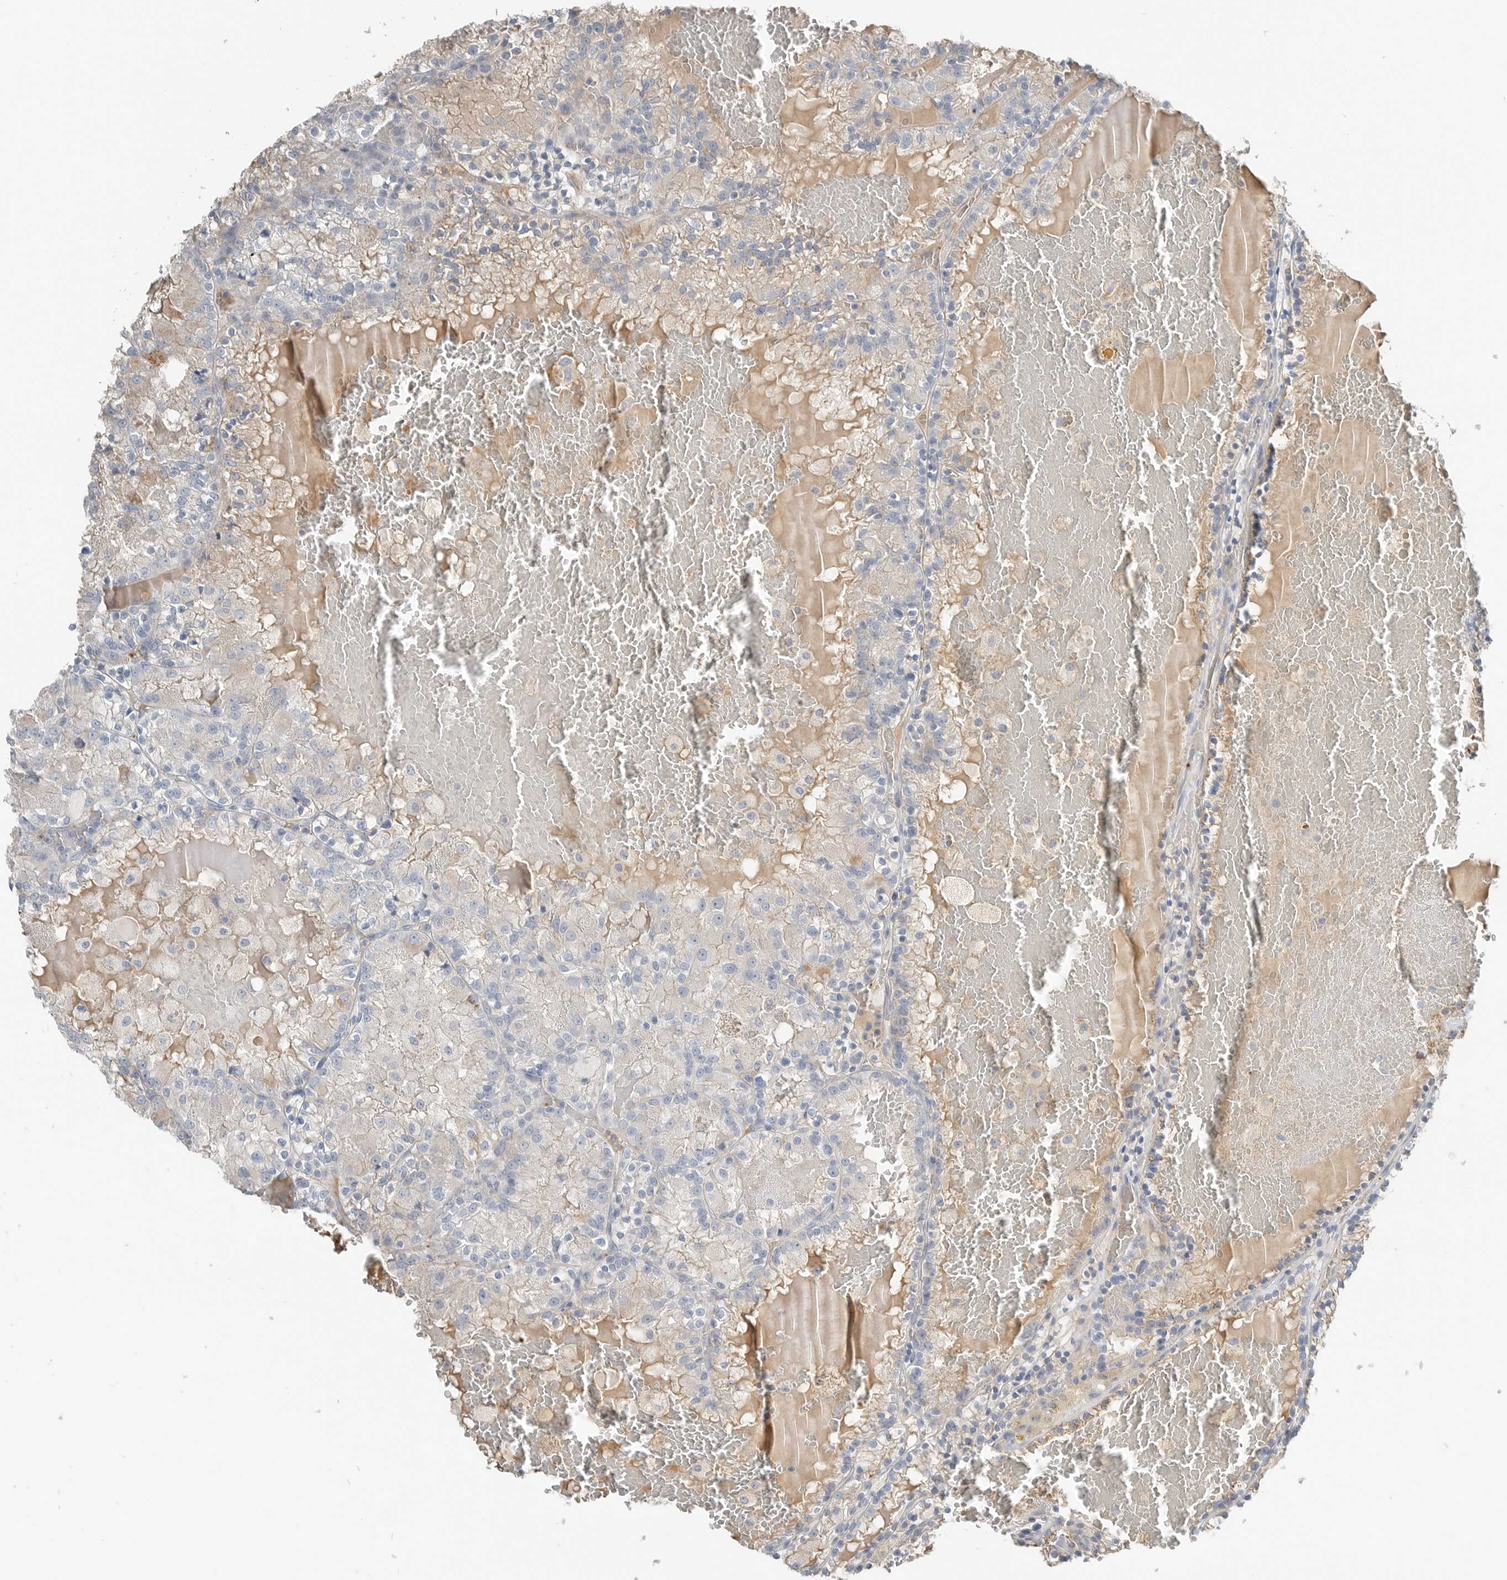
{"staining": {"intensity": "negative", "quantity": "none", "location": "none"}, "tissue": "renal cancer", "cell_type": "Tumor cells", "image_type": "cancer", "snomed": [{"axis": "morphology", "description": "Adenocarcinoma, NOS"}, {"axis": "topography", "description": "Kidney"}], "caption": "Tumor cells show no significant protein staining in renal cancer. Nuclei are stained in blue.", "gene": "SERPINB7", "patient": {"sex": "female", "age": 56}}